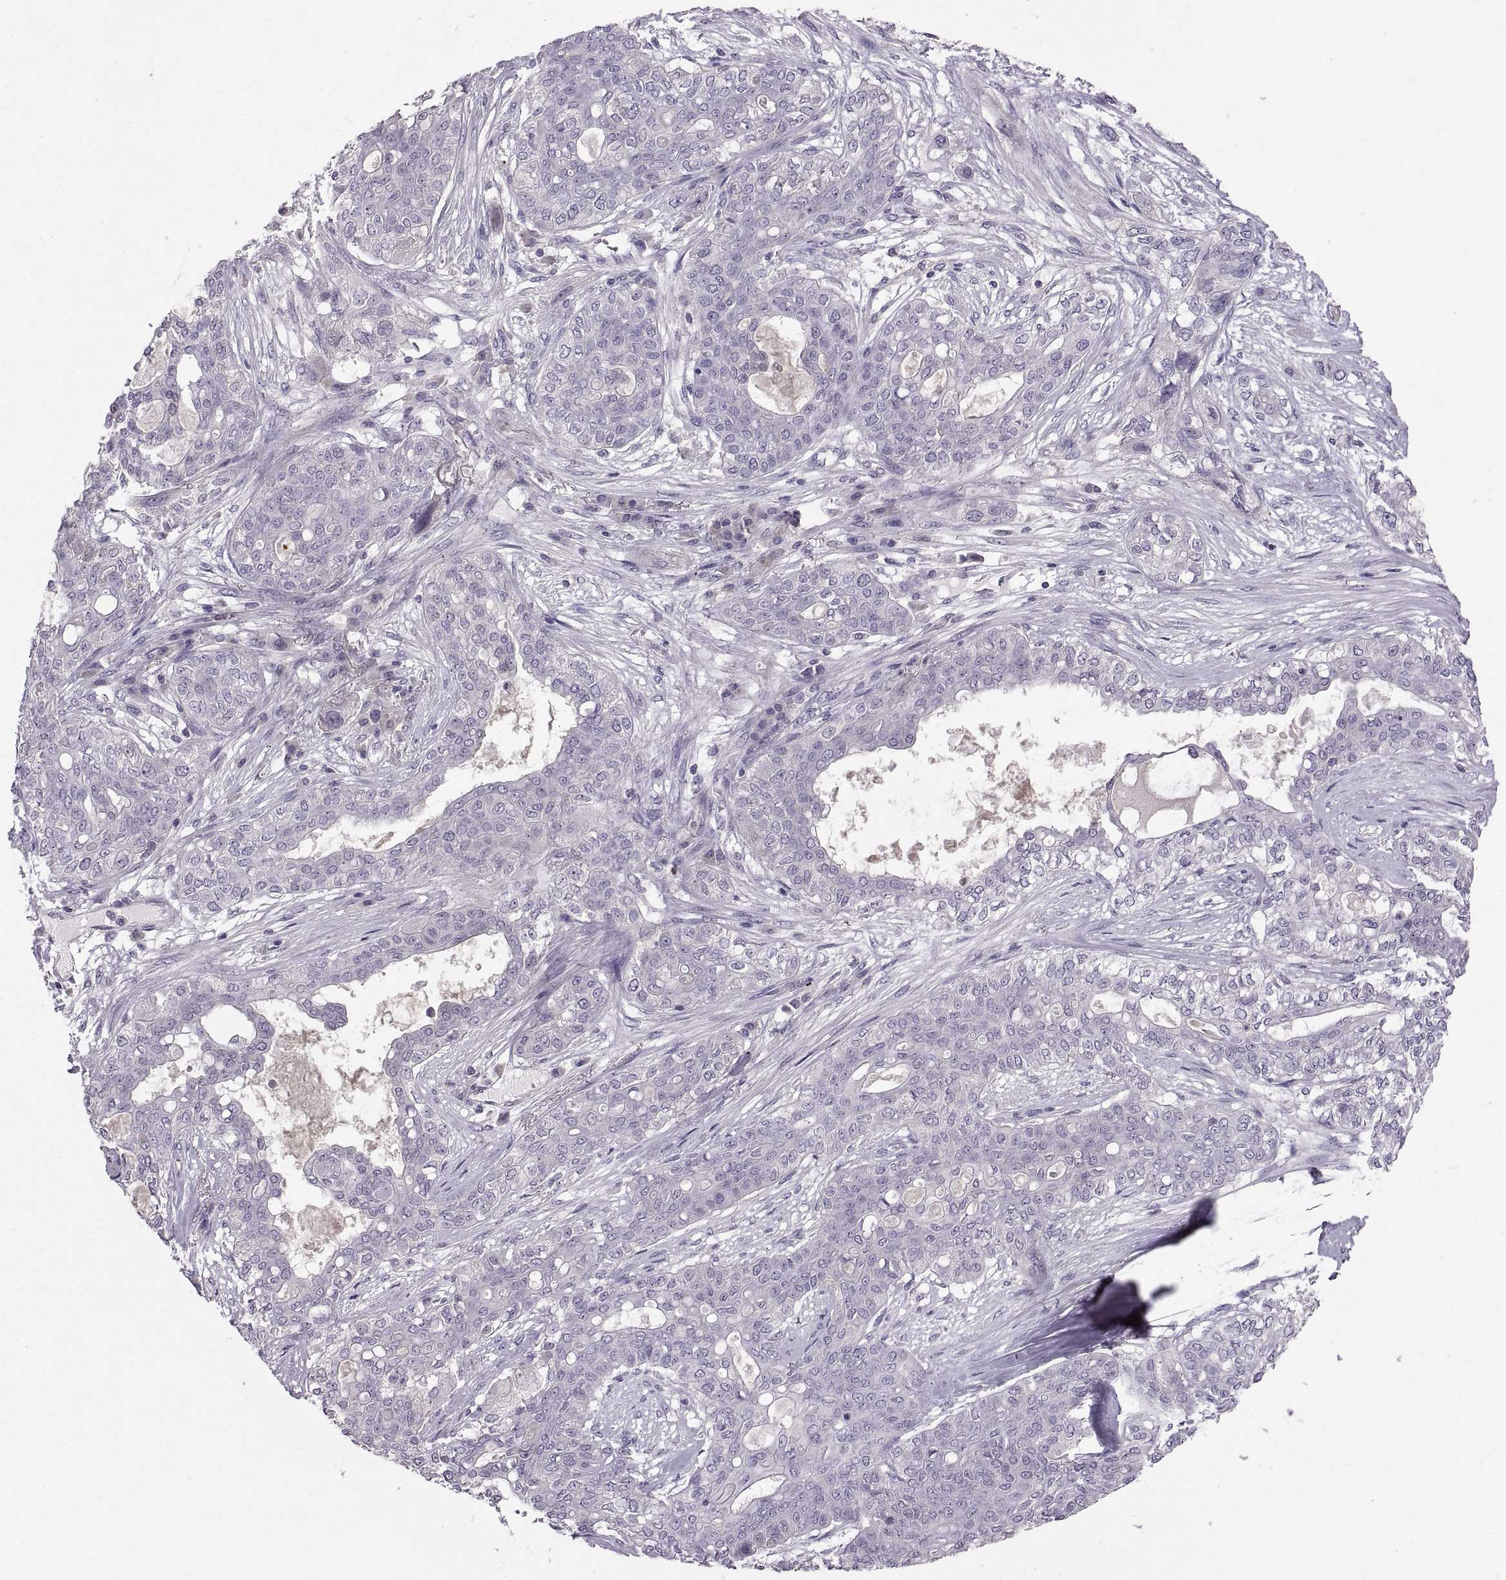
{"staining": {"intensity": "negative", "quantity": "none", "location": "none"}, "tissue": "lung cancer", "cell_type": "Tumor cells", "image_type": "cancer", "snomed": [{"axis": "morphology", "description": "Squamous cell carcinoma, NOS"}, {"axis": "topography", "description": "Lung"}], "caption": "A high-resolution micrograph shows IHC staining of lung cancer, which reveals no significant expression in tumor cells.", "gene": "WFDC8", "patient": {"sex": "female", "age": 70}}